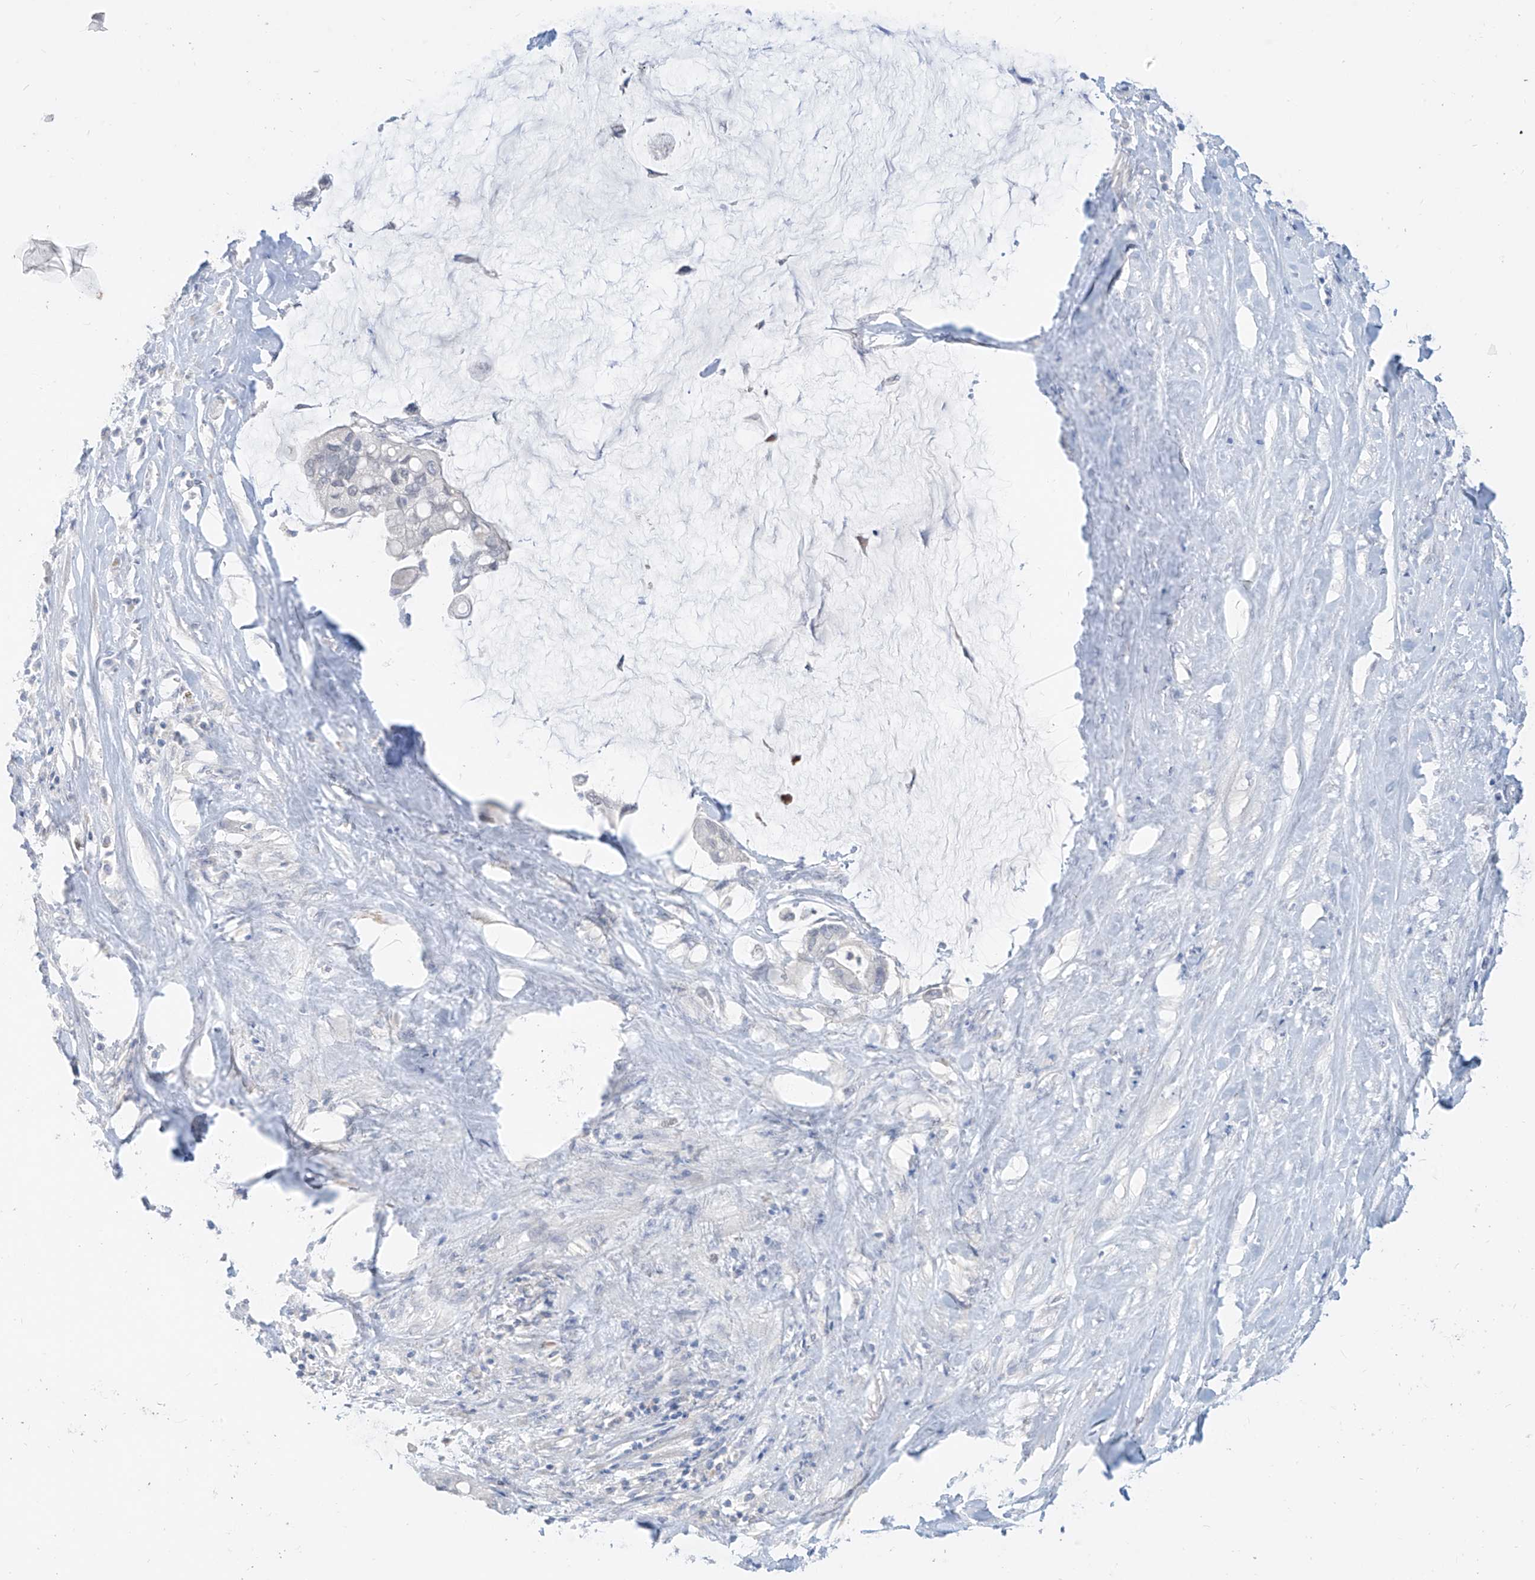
{"staining": {"intensity": "negative", "quantity": "none", "location": "none"}, "tissue": "pancreatic cancer", "cell_type": "Tumor cells", "image_type": "cancer", "snomed": [{"axis": "morphology", "description": "Adenocarcinoma, NOS"}, {"axis": "topography", "description": "Pancreas"}], "caption": "Tumor cells are negative for protein expression in human pancreatic cancer. (DAB (3,3'-diaminobenzidine) immunohistochemistry (IHC), high magnification).", "gene": "BARX2", "patient": {"sex": "male", "age": 41}}